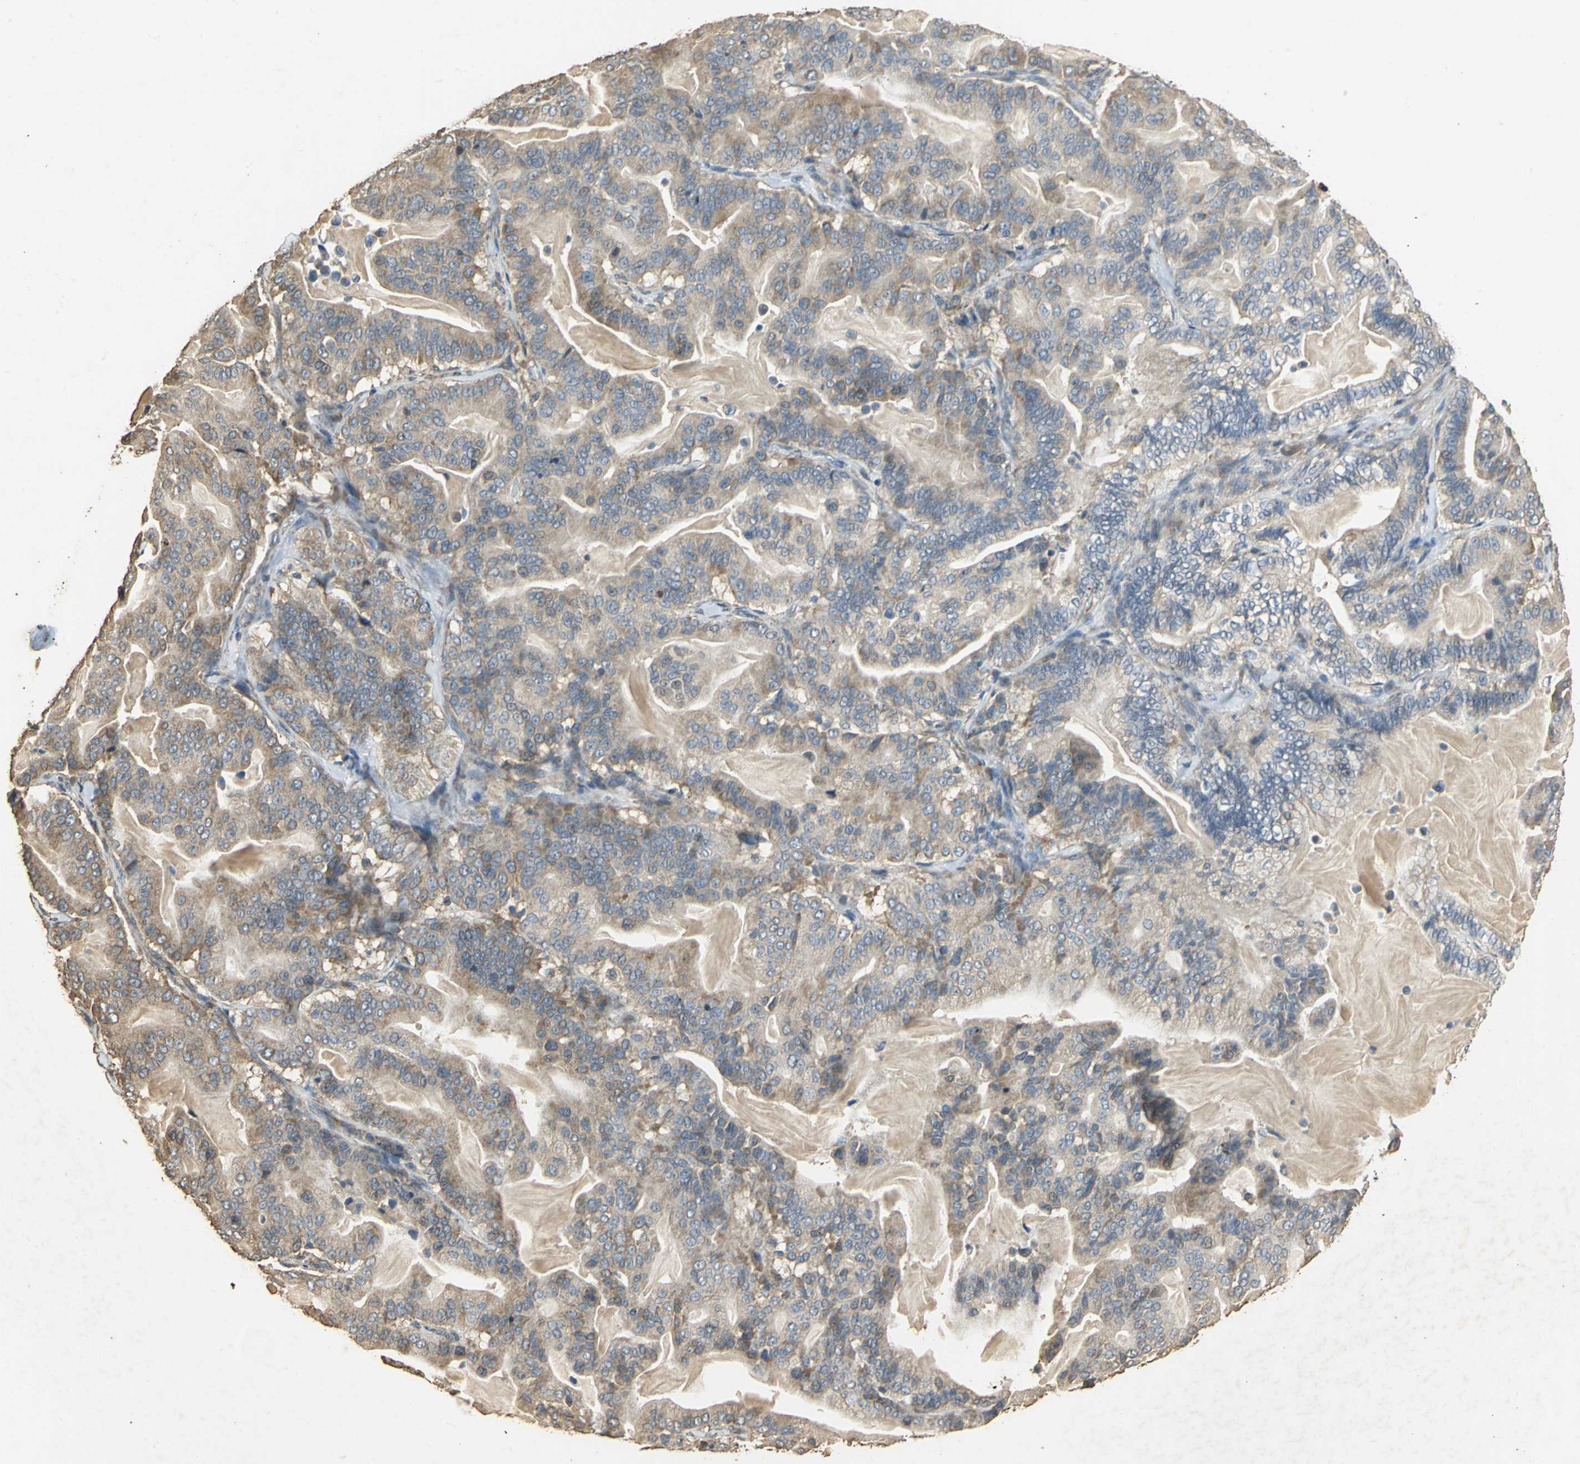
{"staining": {"intensity": "moderate", "quantity": ">75%", "location": "cytoplasmic/membranous"}, "tissue": "pancreatic cancer", "cell_type": "Tumor cells", "image_type": "cancer", "snomed": [{"axis": "morphology", "description": "Adenocarcinoma, NOS"}, {"axis": "topography", "description": "Pancreas"}], "caption": "Immunohistochemistry (IHC) (DAB) staining of adenocarcinoma (pancreatic) exhibits moderate cytoplasmic/membranous protein positivity in approximately >75% of tumor cells. (IHC, brightfield microscopy, high magnification).", "gene": "ACSL4", "patient": {"sex": "male", "age": 63}}